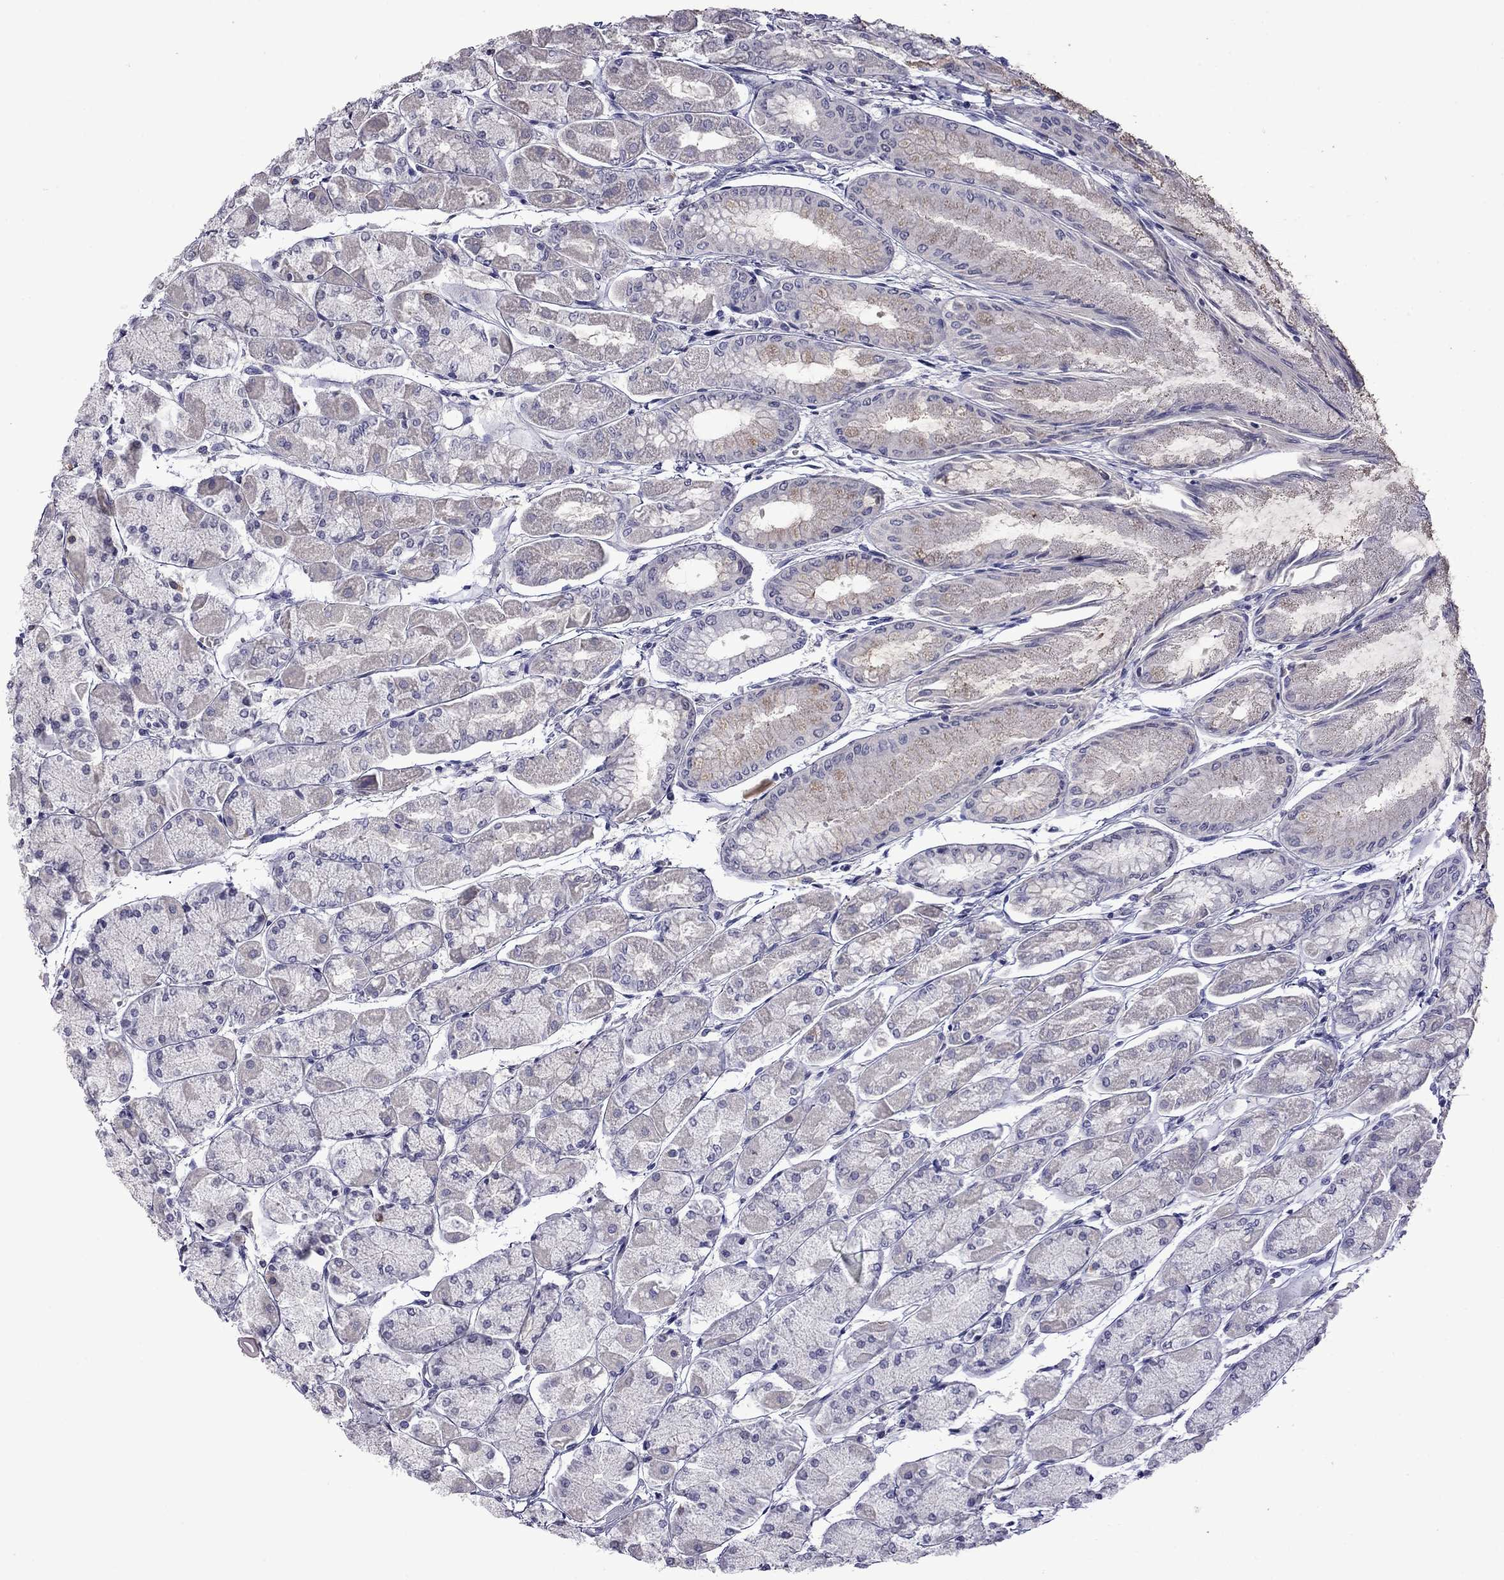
{"staining": {"intensity": "negative", "quantity": "none", "location": "none"}, "tissue": "stomach", "cell_type": "Glandular cells", "image_type": "normal", "snomed": [{"axis": "morphology", "description": "Normal tissue, NOS"}, {"axis": "topography", "description": "Stomach, upper"}], "caption": "DAB (3,3'-diaminobenzidine) immunohistochemical staining of normal stomach exhibits no significant expression in glandular cells.", "gene": "STAR", "patient": {"sex": "male", "age": 60}}